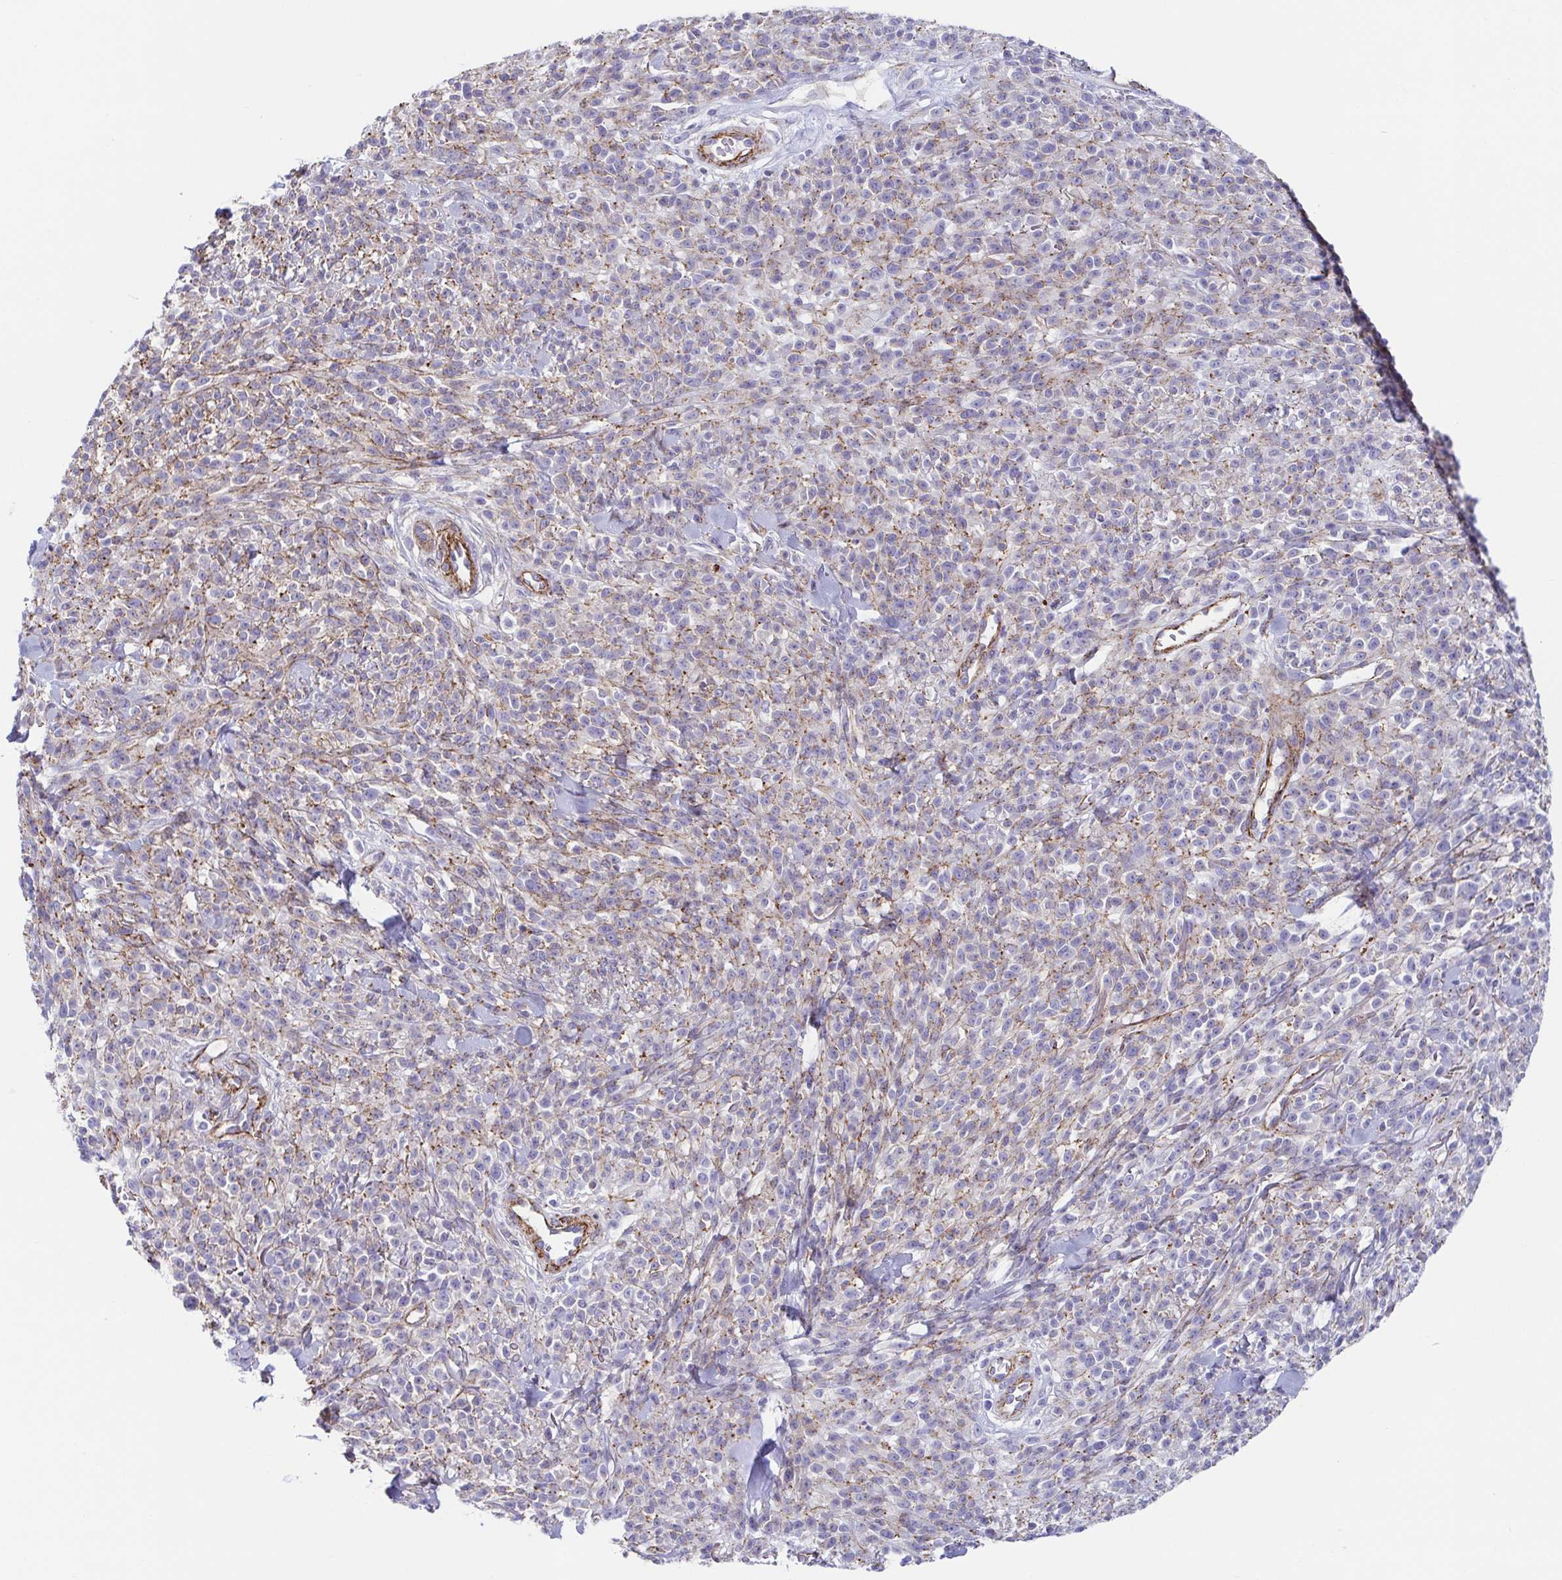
{"staining": {"intensity": "negative", "quantity": "none", "location": "none"}, "tissue": "melanoma", "cell_type": "Tumor cells", "image_type": "cancer", "snomed": [{"axis": "morphology", "description": "Malignant melanoma, NOS"}, {"axis": "topography", "description": "Skin"}, {"axis": "topography", "description": "Skin of trunk"}], "caption": "DAB (3,3'-diaminobenzidine) immunohistochemical staining of human melanoma shows no significant staining in tumor cells. (DAB IHC, high magnification).", "gene": "TRAM2", "patient": {"sex": "male", "age": 74}}